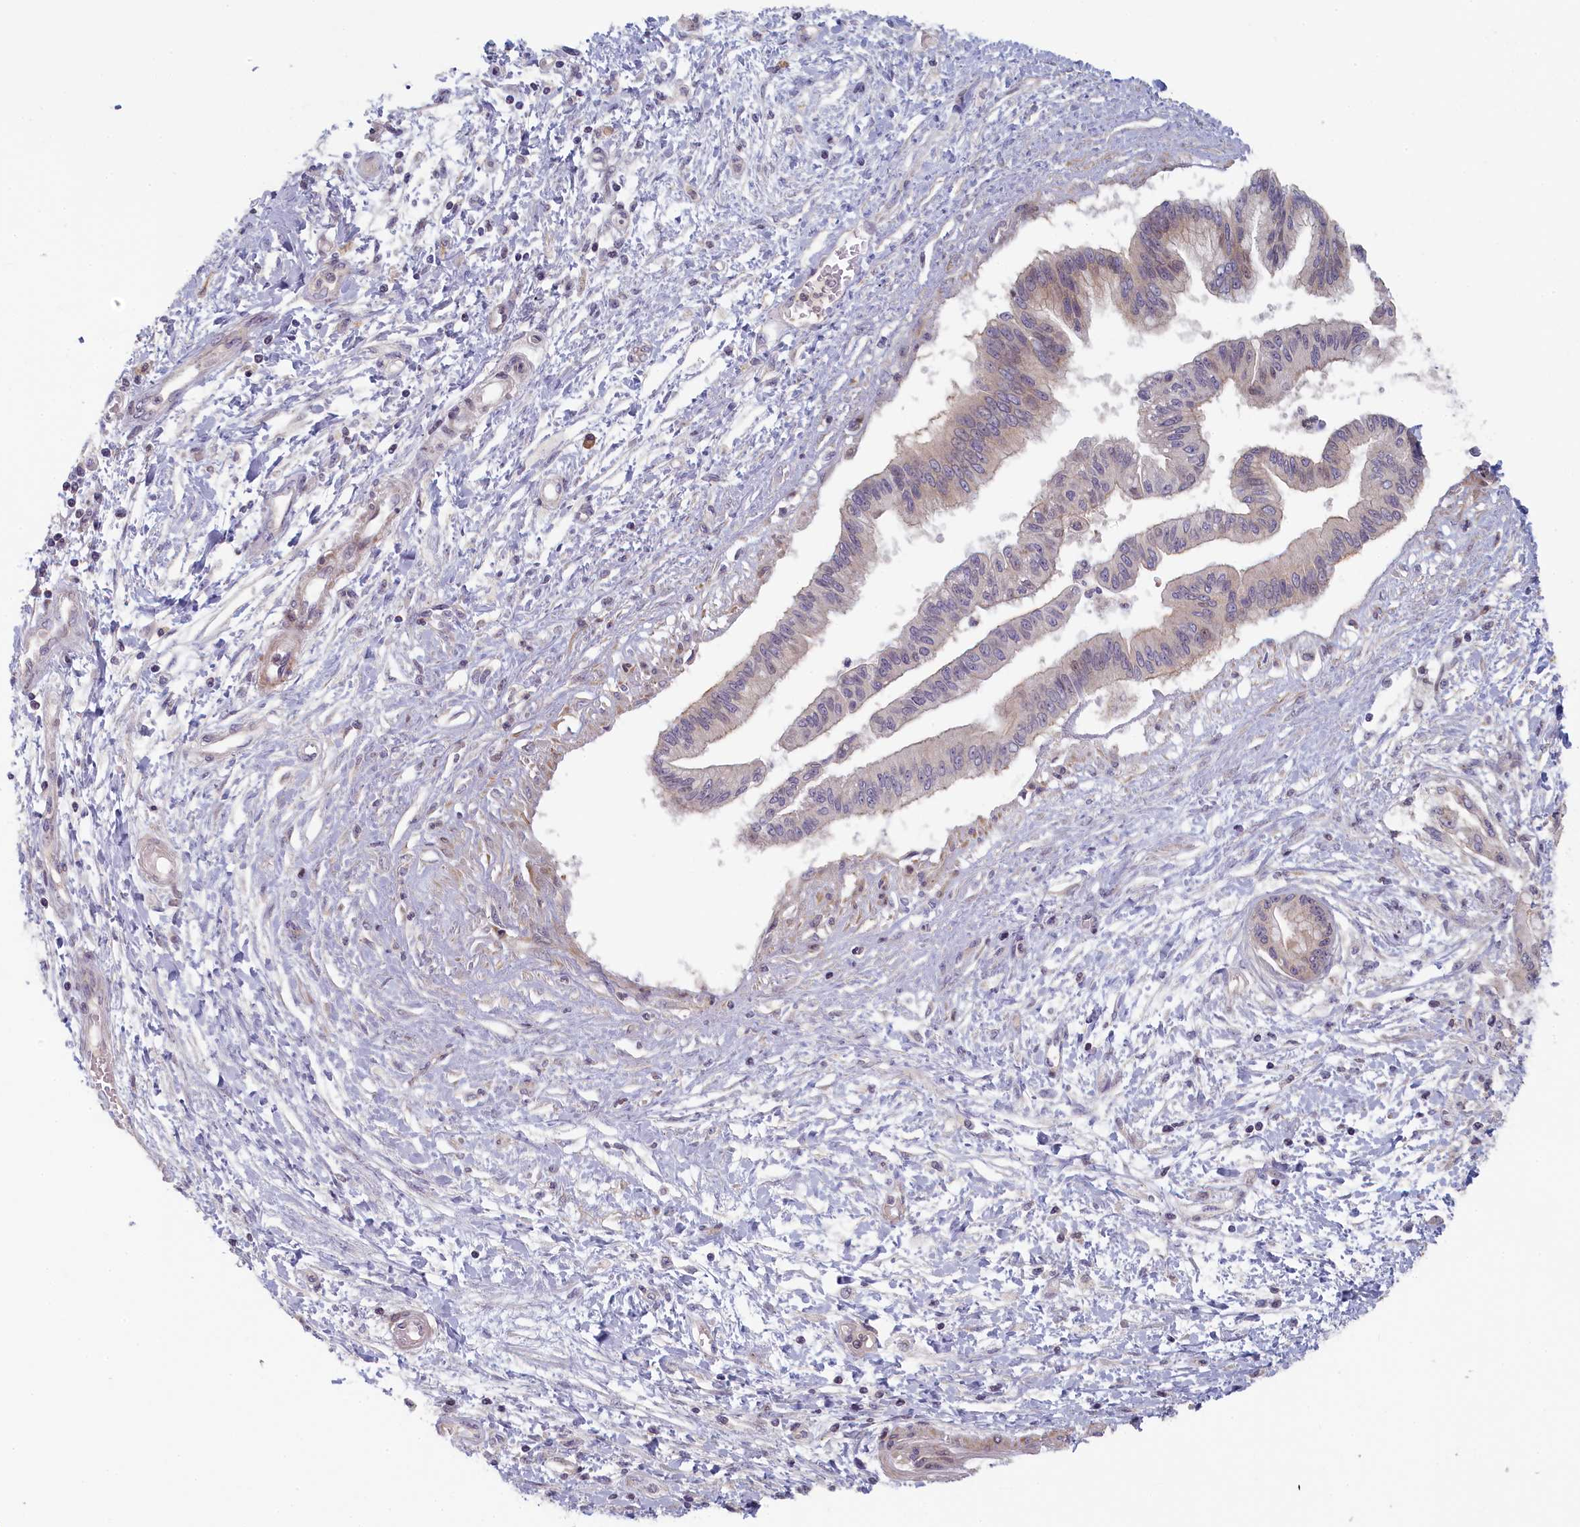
{"staining": {"intensity": "negative", "quantity": "none", "location": "none"}, "tissue": "pancreatic cancer", "cell_type": "Tumor cells", "image_type": "cancer", "snomed": [{"axis": "morphology", "description": "Adenocarcinoma, NOS"}, {"axis": "topography", "description": "Pancreas"}], "caption": "Pancreatic adenocarcinoma was stained to show a protein in brown. There is no significant expression in tumor cells. The staining is performed using DAB brown chromogen with nuclei counter-stained in using hematoxylin.", "gene": "INTS4", "patient": {"sex": "male", "age": 46}}